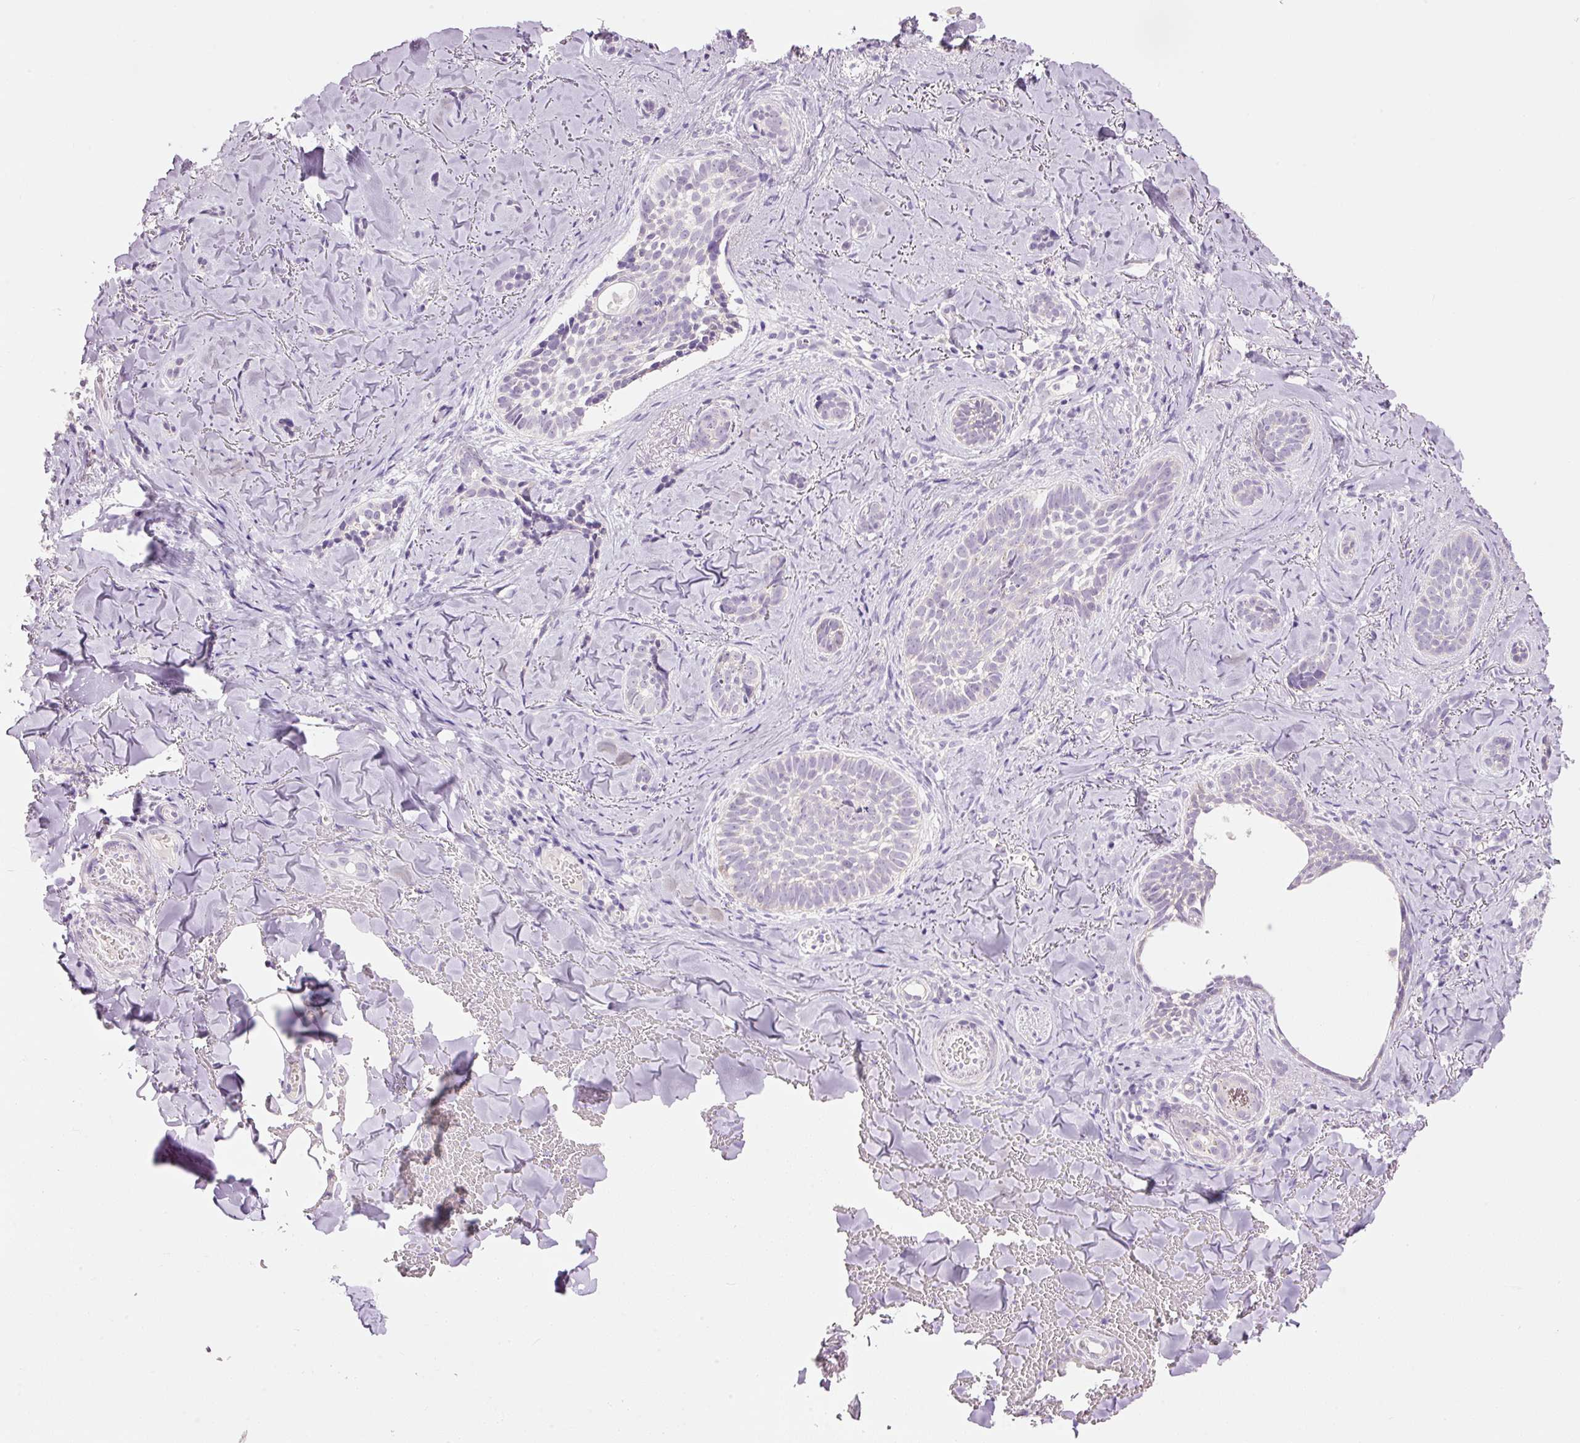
{"staining": {"intensity": "negative", "quantity": "none", "location": "none"}, "tissue": "skin cancer", "cell_type": "Tumor cells", "image_type": "cancer", "snomed": [{"axis": "morphology", "description": "Basal cell carcinoma"}, {"axis": "topography", "description": "Skin"}], "caption": "A high-resolution micrograph shows immunohistochemistry (IHC) staining of skin cancer, which reveals no significant expression in tumor cells.", "gene": "RSPO2", "patient": {"sex": "female", "age": 55}}